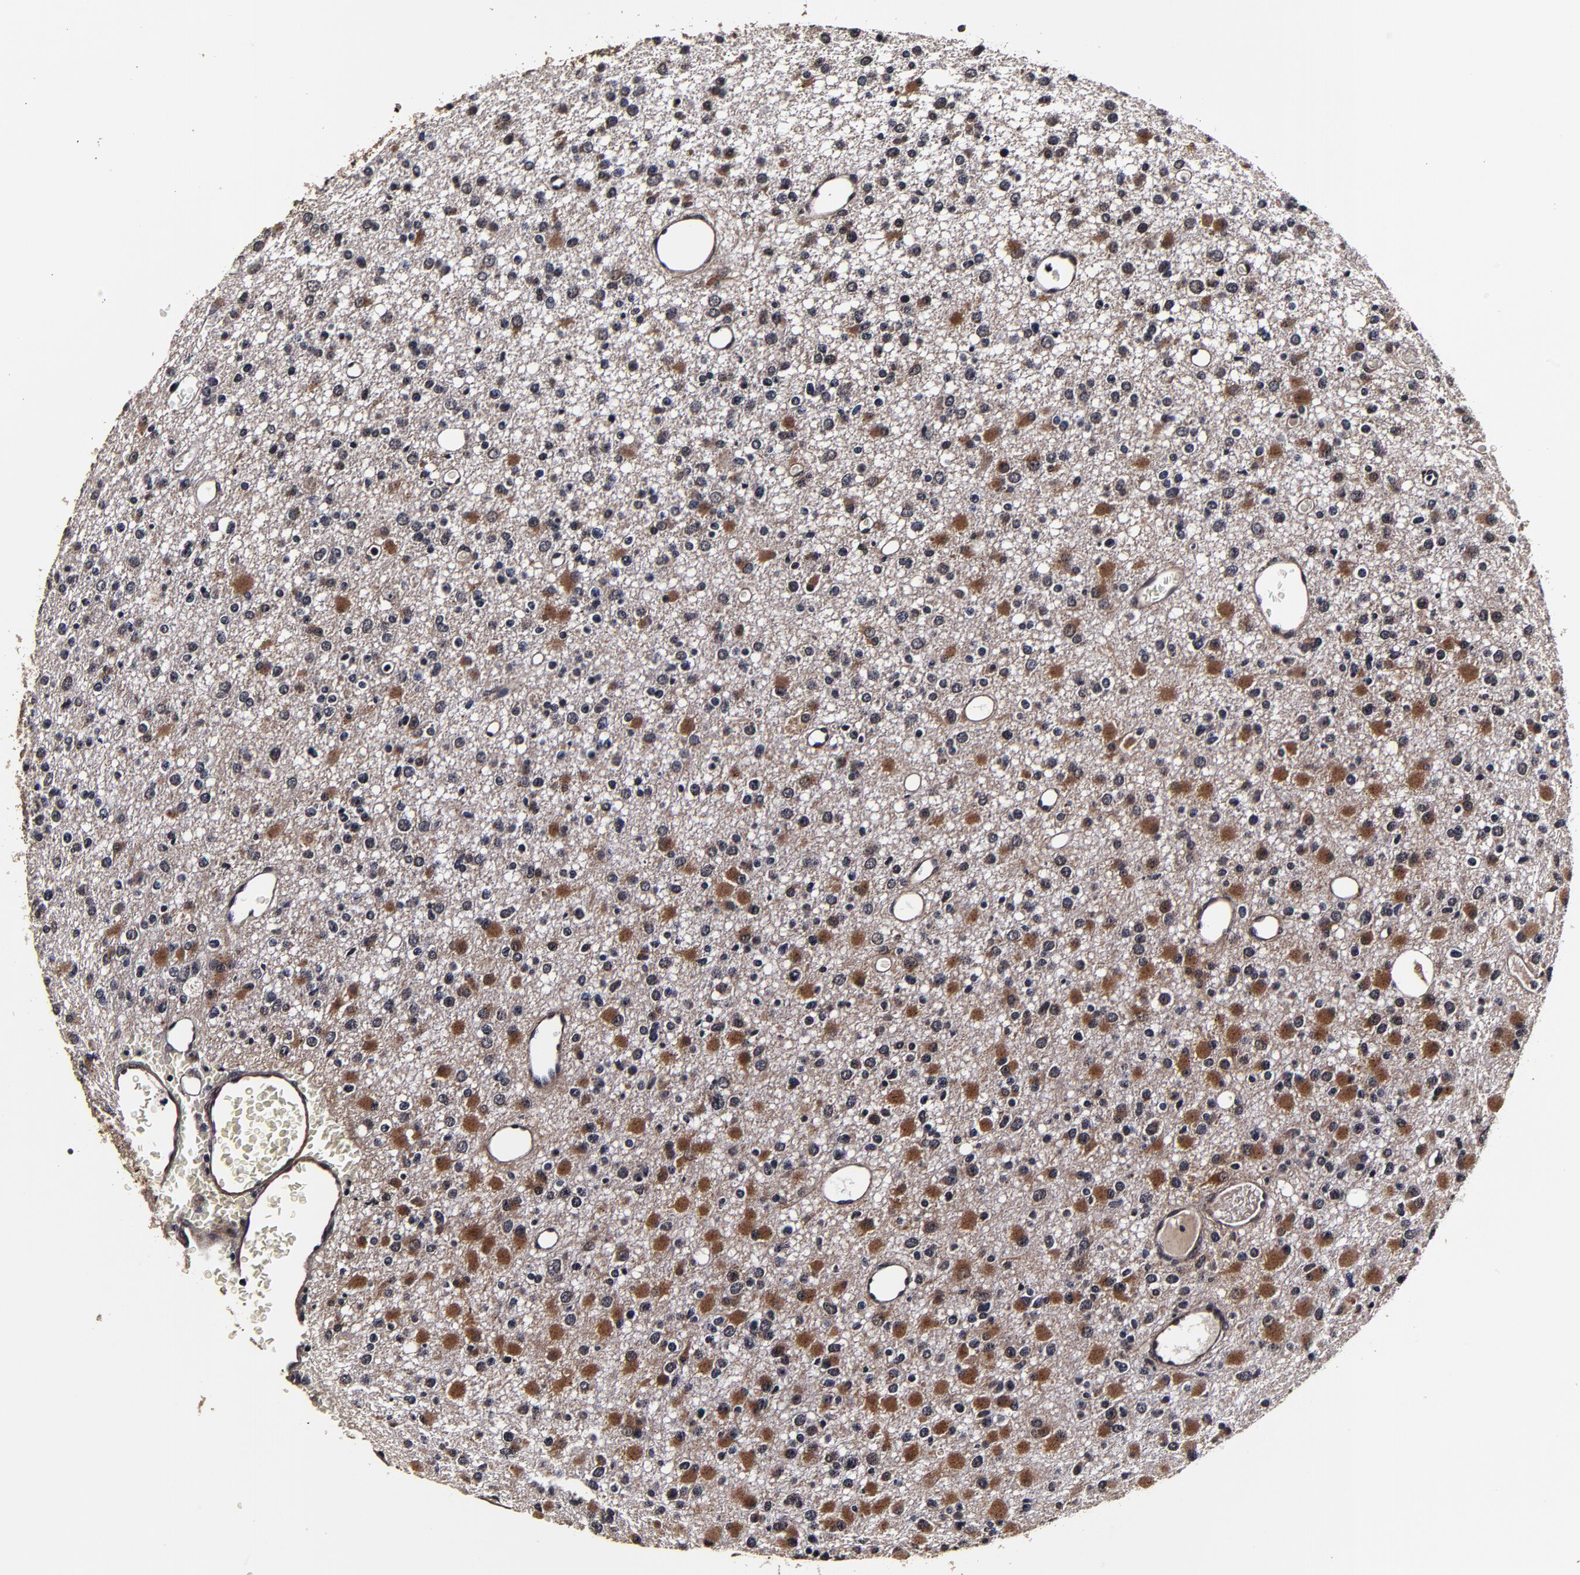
{"staining": {"intensity": "moderate", "quantity": "25%-75%", "location": "cytoplasmic/membranous"}, "tissue": "glioma", "cell_type": "Tumor cells", "image_type": "cancer", "snomed": [{"axis": "morphology", "description": "Glioma, malignant, Low grade"}, {"axis": "topography", "description": "Brain"}], "caption": "Glioma stained for a protein demonstrates moderate cytoplasmic/membranous positivity in tumor cells.", "gene": "MMP15", "patient": {"sex": "male", "age": 42}}